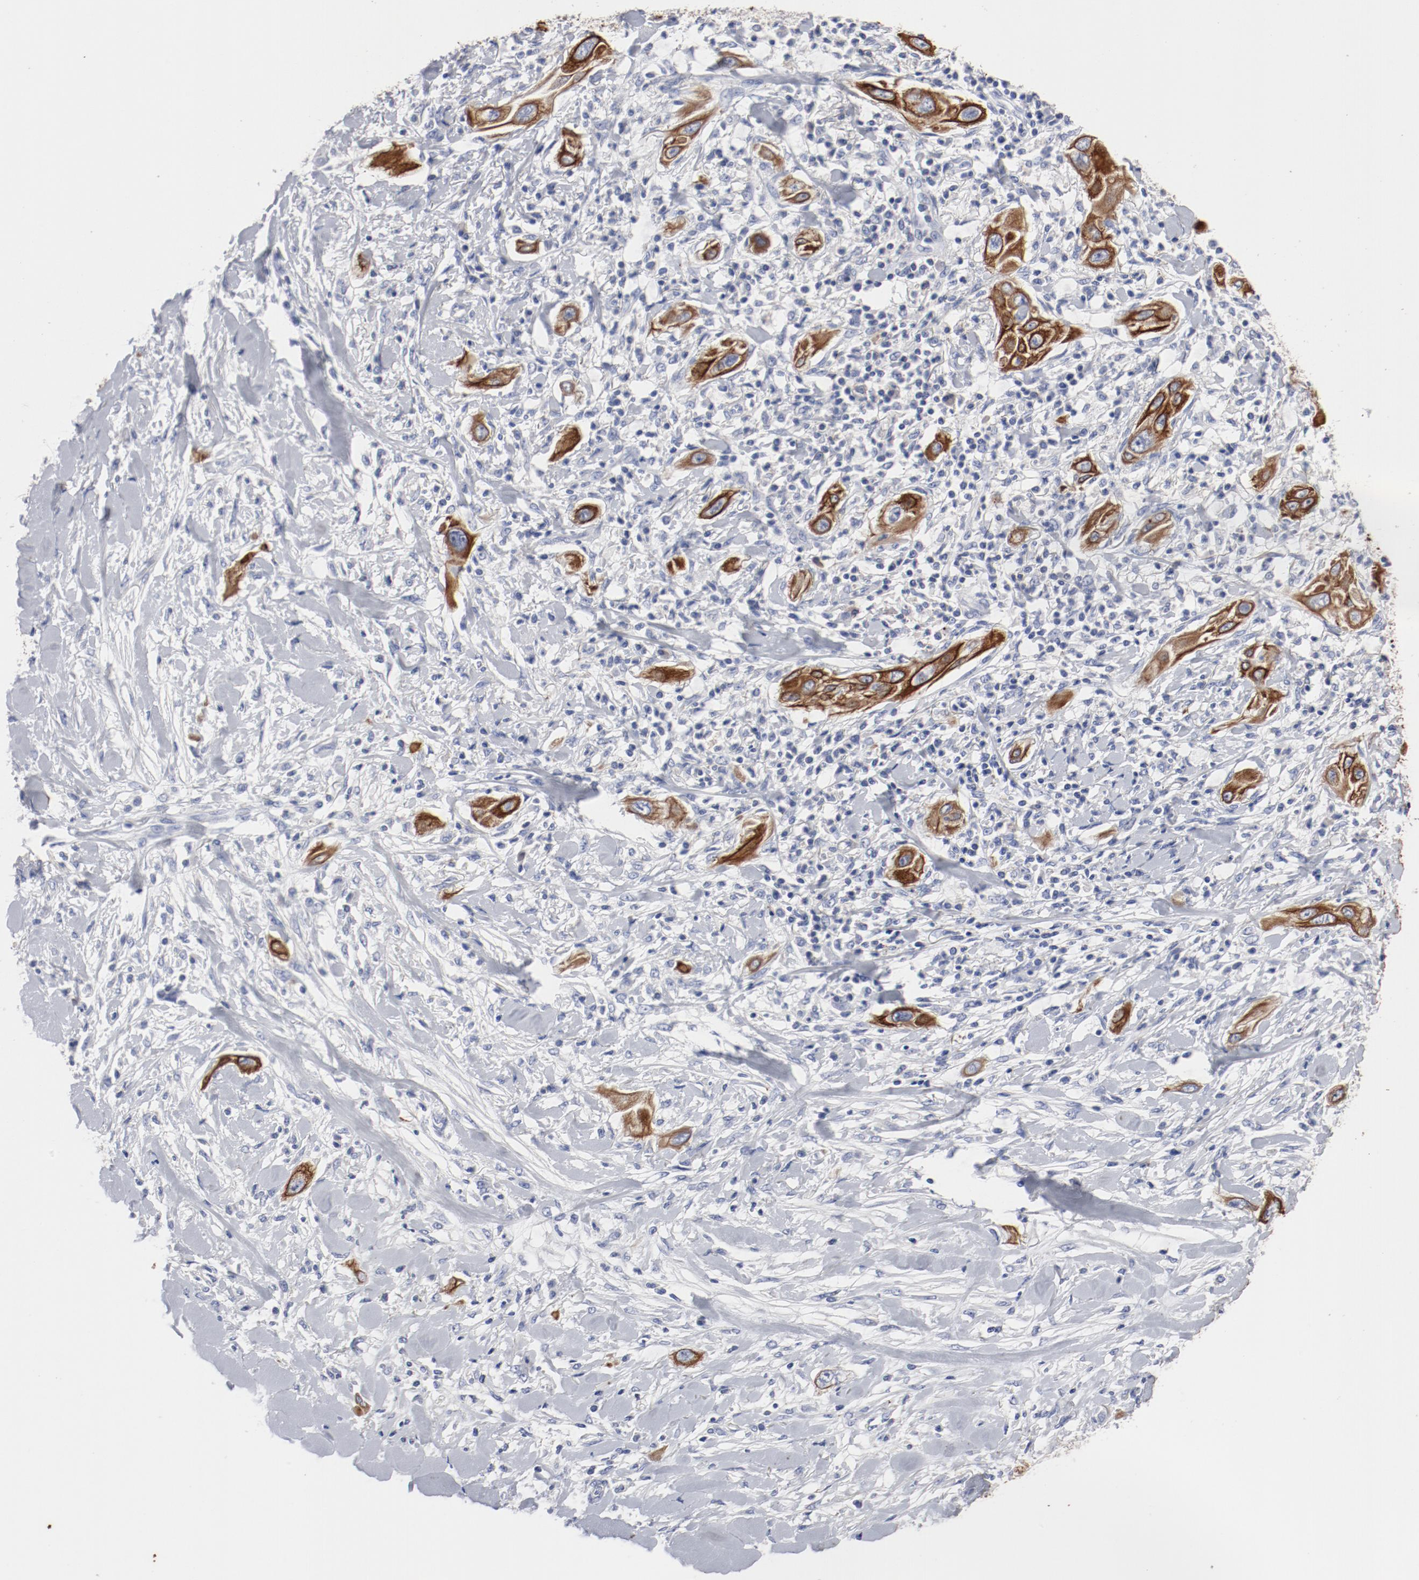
{"staining": {"intensity": "strong", "quantity": ">75%", "location": "cytoplasmic/membranous"}, "tissue": "lung cancer", "cell_type": "Tumor cells", "image_type": "cancer", "snomed": [{"axis": "morphology", "description": "Squamous cell carcinoma, NOS"}, {"axis": "topography", "description": "Lung"}], "caption": "Human lung squamous cell carcinoma stained with a brown dye demonstrates strong cytoplasmic/membranous positive staining in approximately >75% of tumor cells.", "gene": "TSPAN6", "patient": {"sex": "female", "age": 47}}